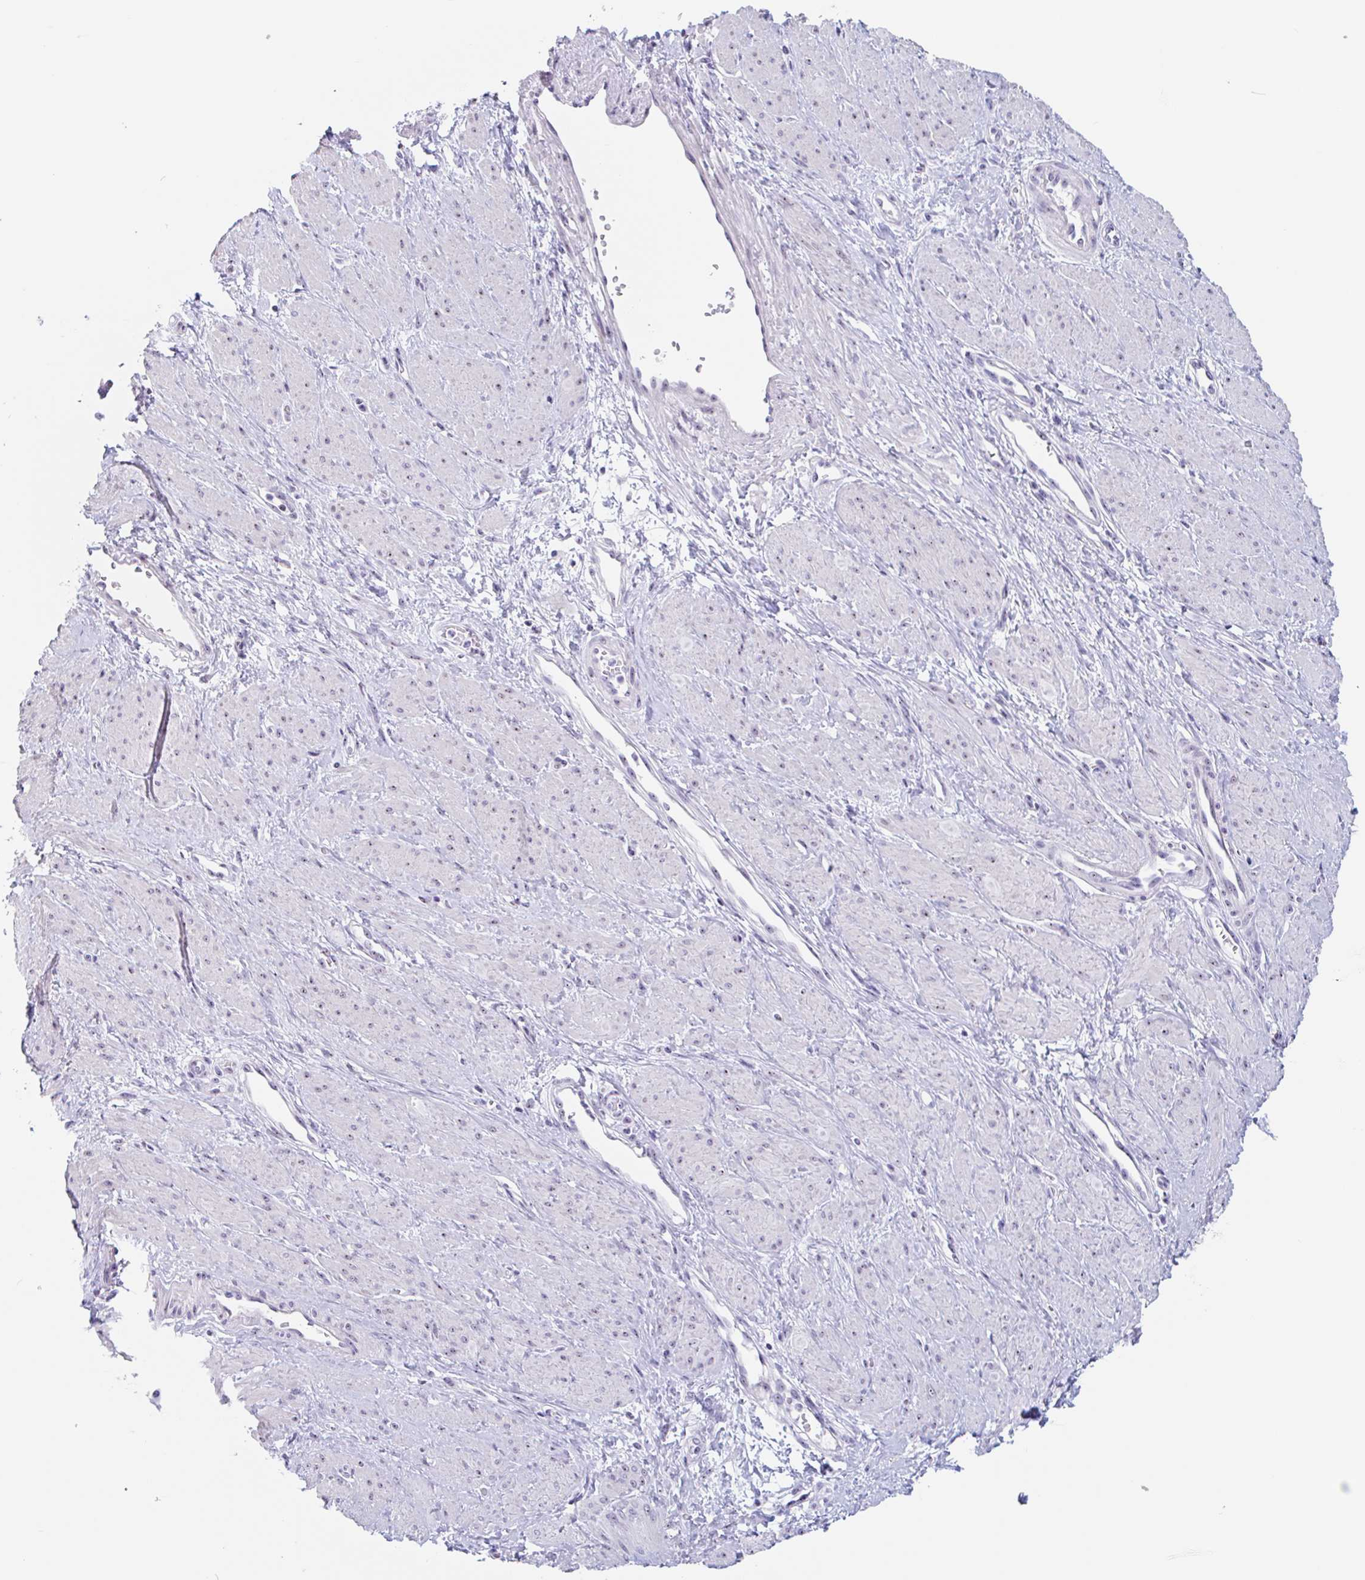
{"staining": {"intensity": "moderate", "quantity": "25%-75%", "location": "nuclear"}, "tissue": "smooth muscle", "cell_type": "Smooth muscle cells", "image_type": "normal", "snomed": [{"axis": "morphology", "description": "Normal tissue, NOS"}, {"axis": "topography", "description": "Smooth muscle"}, {"axis": "topography", "description": "Uterus"}], "caption": "Smooth muscle stained with immunohistochemistry shows moderate nuclear staining in approximately 25%-75% of smooth muscle cells.", "gene": "LENG9", "patient": {"sex": "female", "age": 39}}